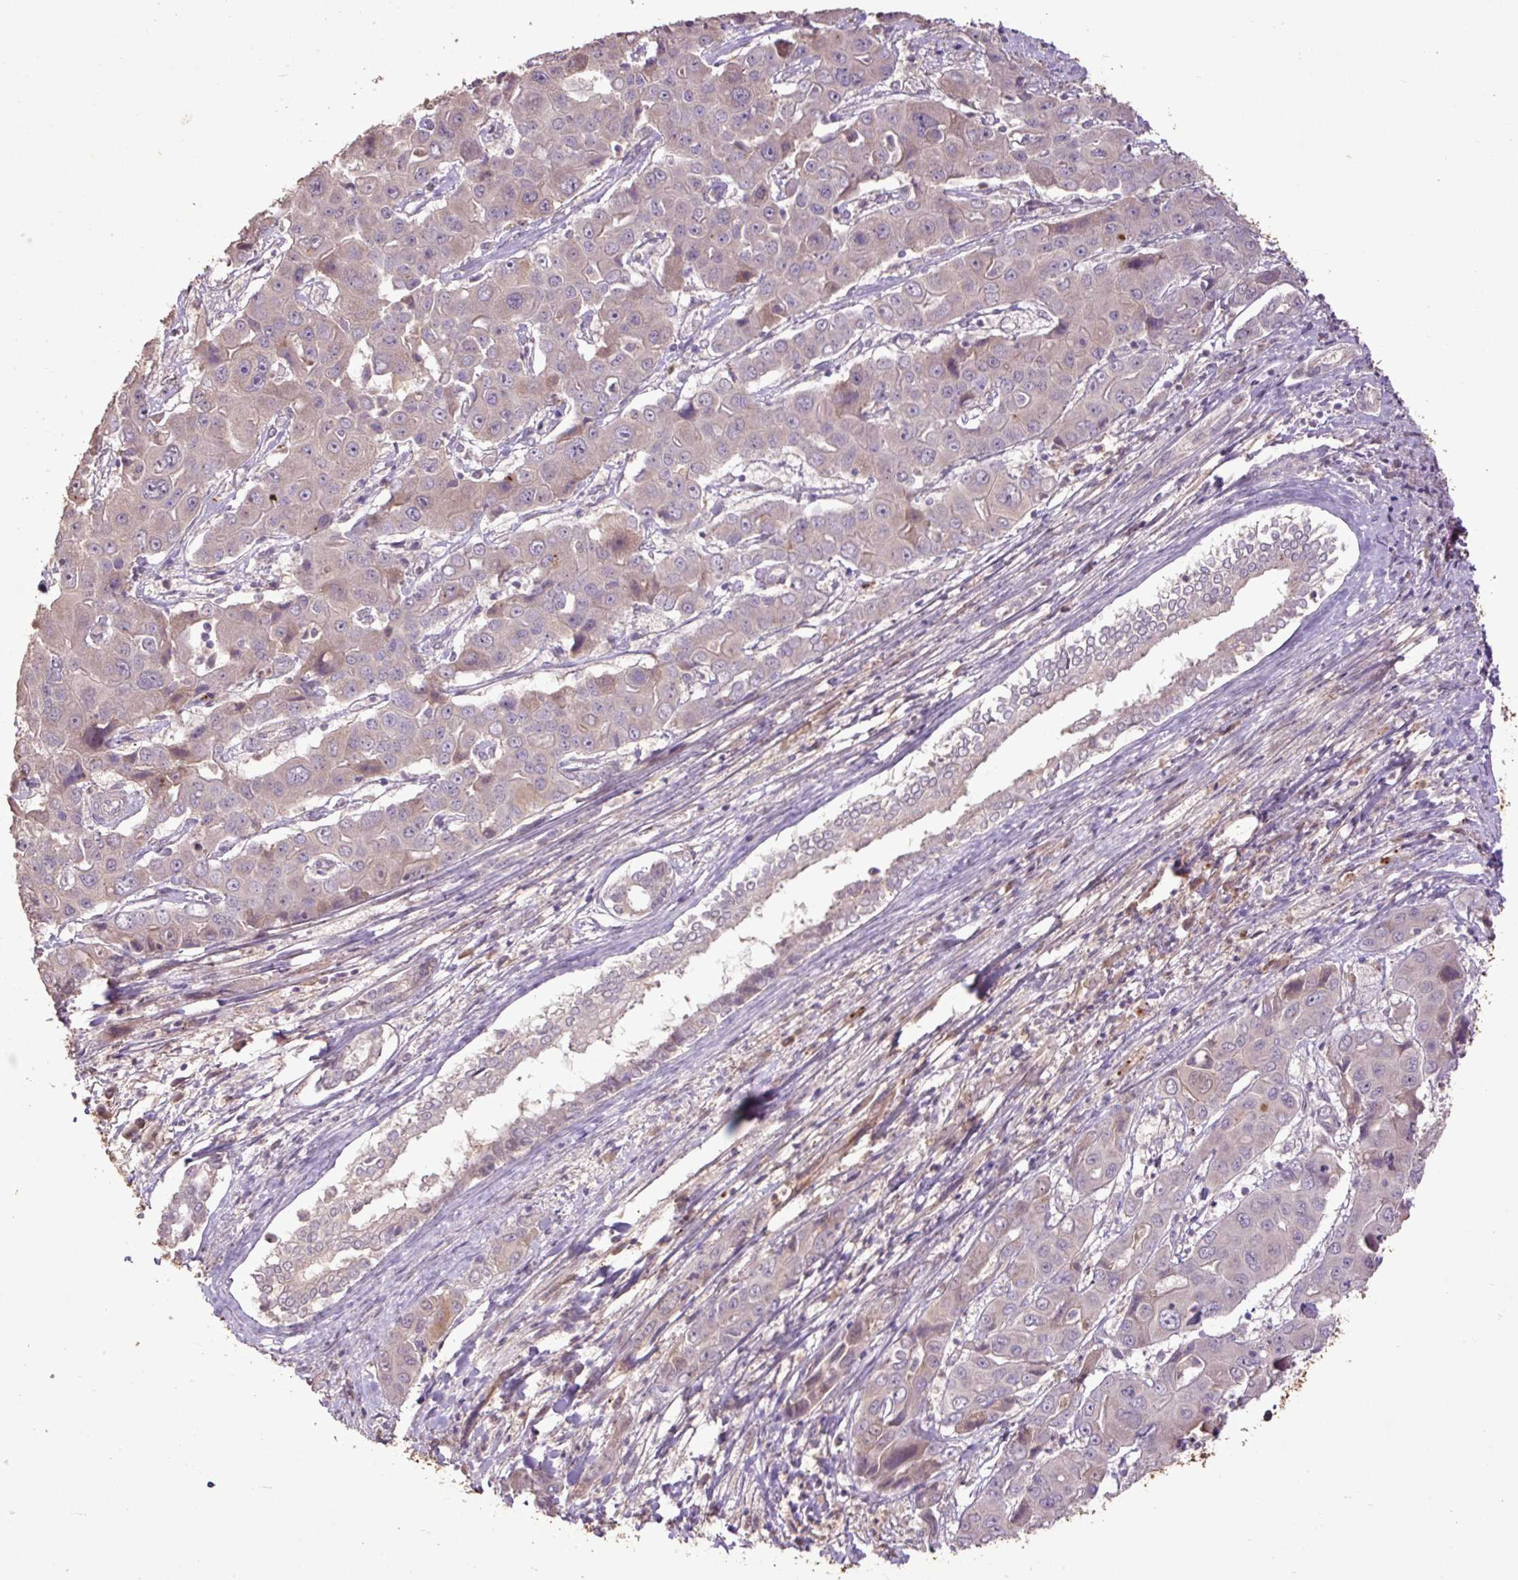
{"staining": {"intensity": "weak", "quantity": "<25%", "location": "cytoplasmic/membranous"}, "tissue": "liver cancer", "cell_type": "Tumor cells", "image_type": "cancer", "snomed": [{"axis": "morphology", "description": "Cholangiocarcinoma"}, {"axis": "topography", "description": "Liver"}], "caption": "There is no significant expression in tumor cells of liver cancer.", "gene": "LRTM2", "patient": {"sex": "male", "age": 67}}